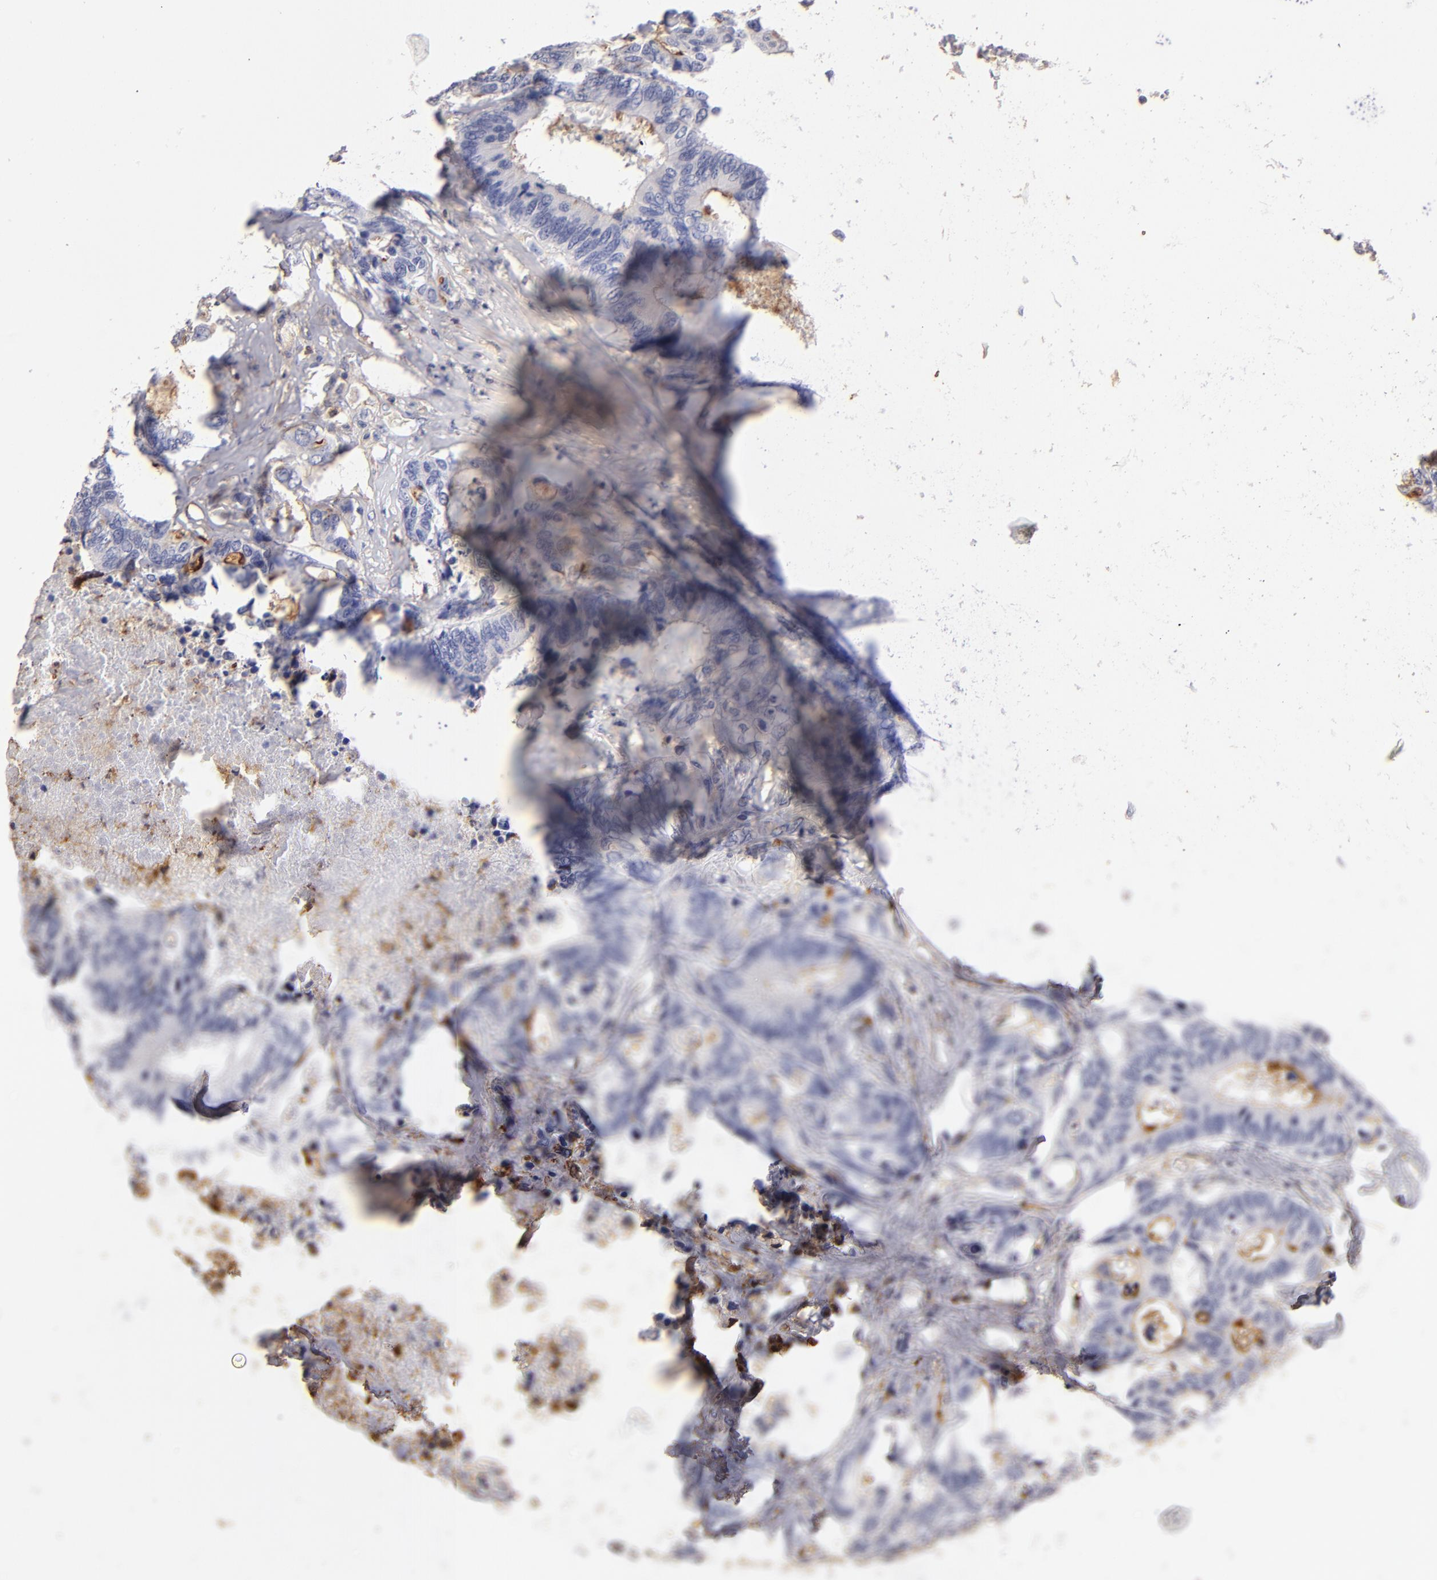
{"staining": {"intensity": "moderate", "quantity": "<25%", "location": "cytoplasmic/membranous"}, "tissue": "colorectal cancer", "cell_type": "Tumor cells", "image_type": "cancer", "snomed": [{"axis": "morphology", "description": "Adenocarcinoma, NOS"}, {"axis": "topography", "description": "Rectum"}], "caption": "A brown stain labels moderate cytoplasmic/membranous positivity of a protein in human colorectal cancer tumor cells.", "gene": "ABCB1", "patient": {"sex": "male", "age": 55}}